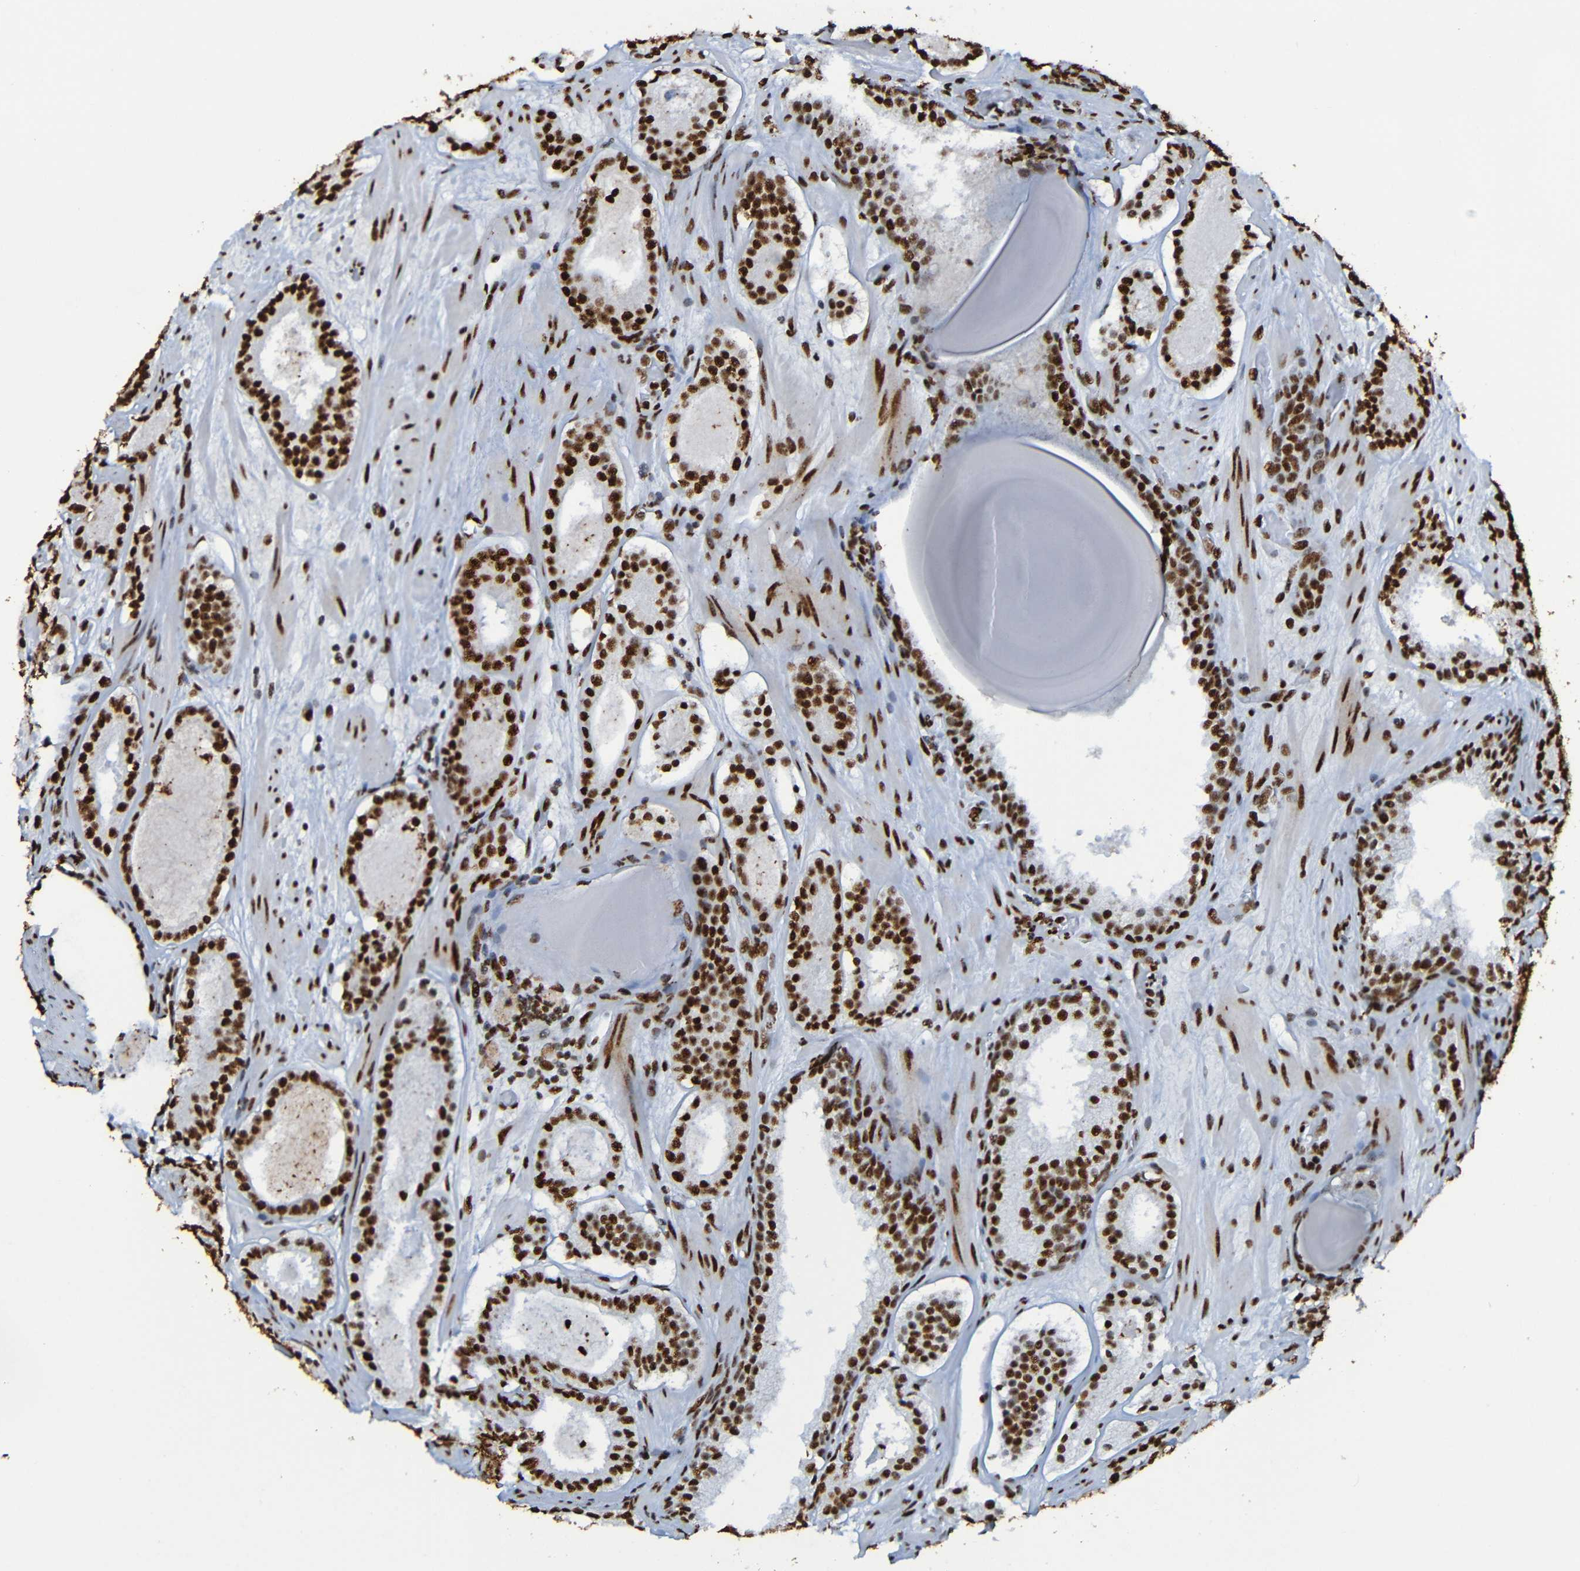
{"staining": {"intensity": "strong", "quantity": ">75%", "location": "nuclear"}, "tissue": "prostate cancer", "cell_type": "Tumor cells", "image_type": "cancer", "snomed": [{"axis": "morphology", "description": "Adenocarcinoma, Low grade"}, {"axis": "topography", "description": "Prostate"}], "caption": "Adenocarcinoma (low-grade) (prostate) stained with IHC exhibits strong nuclear staining in about >75% of tumor cells. The protein is stained brown, and the nuclei are stained in blue (DAB IHC with brightfield microscopy, high magnification).", "gene": "SRSF3", "patient": {"sex": "male", "age": 69}}